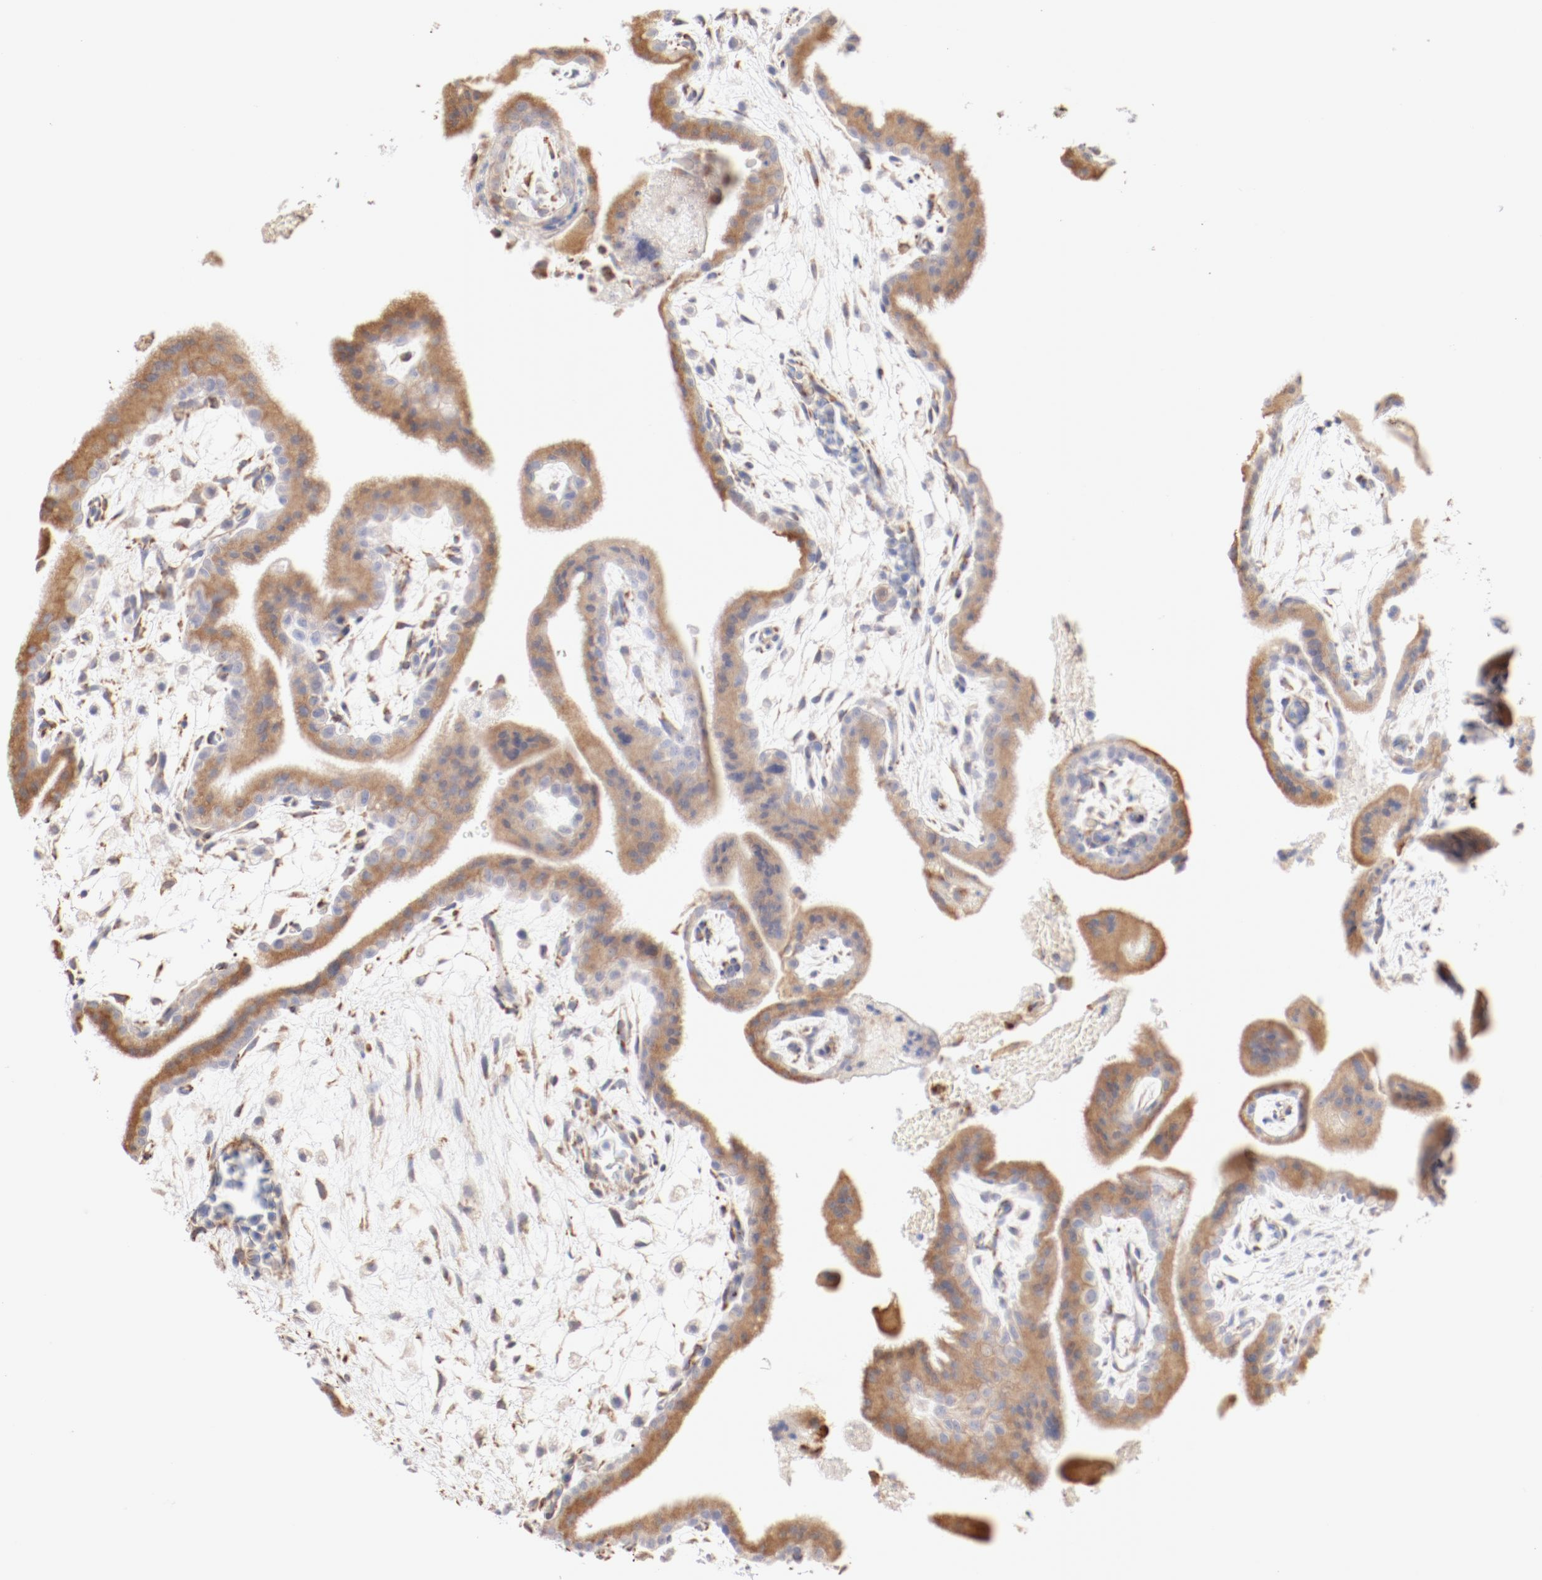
{"staining": {"intensity": "weak", "quantity": "25%-75%", "location": "cytoplasmic/membranous"}, "tissue": "placenta", "cell_type": "Trophoblastic cells", "image_type": "normal", "snomed": [{"axis": "morphology", "description": "Normal tissue, NOS"}, {"axis": "topography", "description": "Placenta"}], "caption": "Placenta stained with DAB IHC exhibits low levels of weak cytoplasmic/membranous staining in about 25%-75% of trophoblastic cells. (DAB IHC, brown staining for protein, blue staining for nuclei).", "gene": "CTSH", "patient": {"sex": "female", "age": 35}}